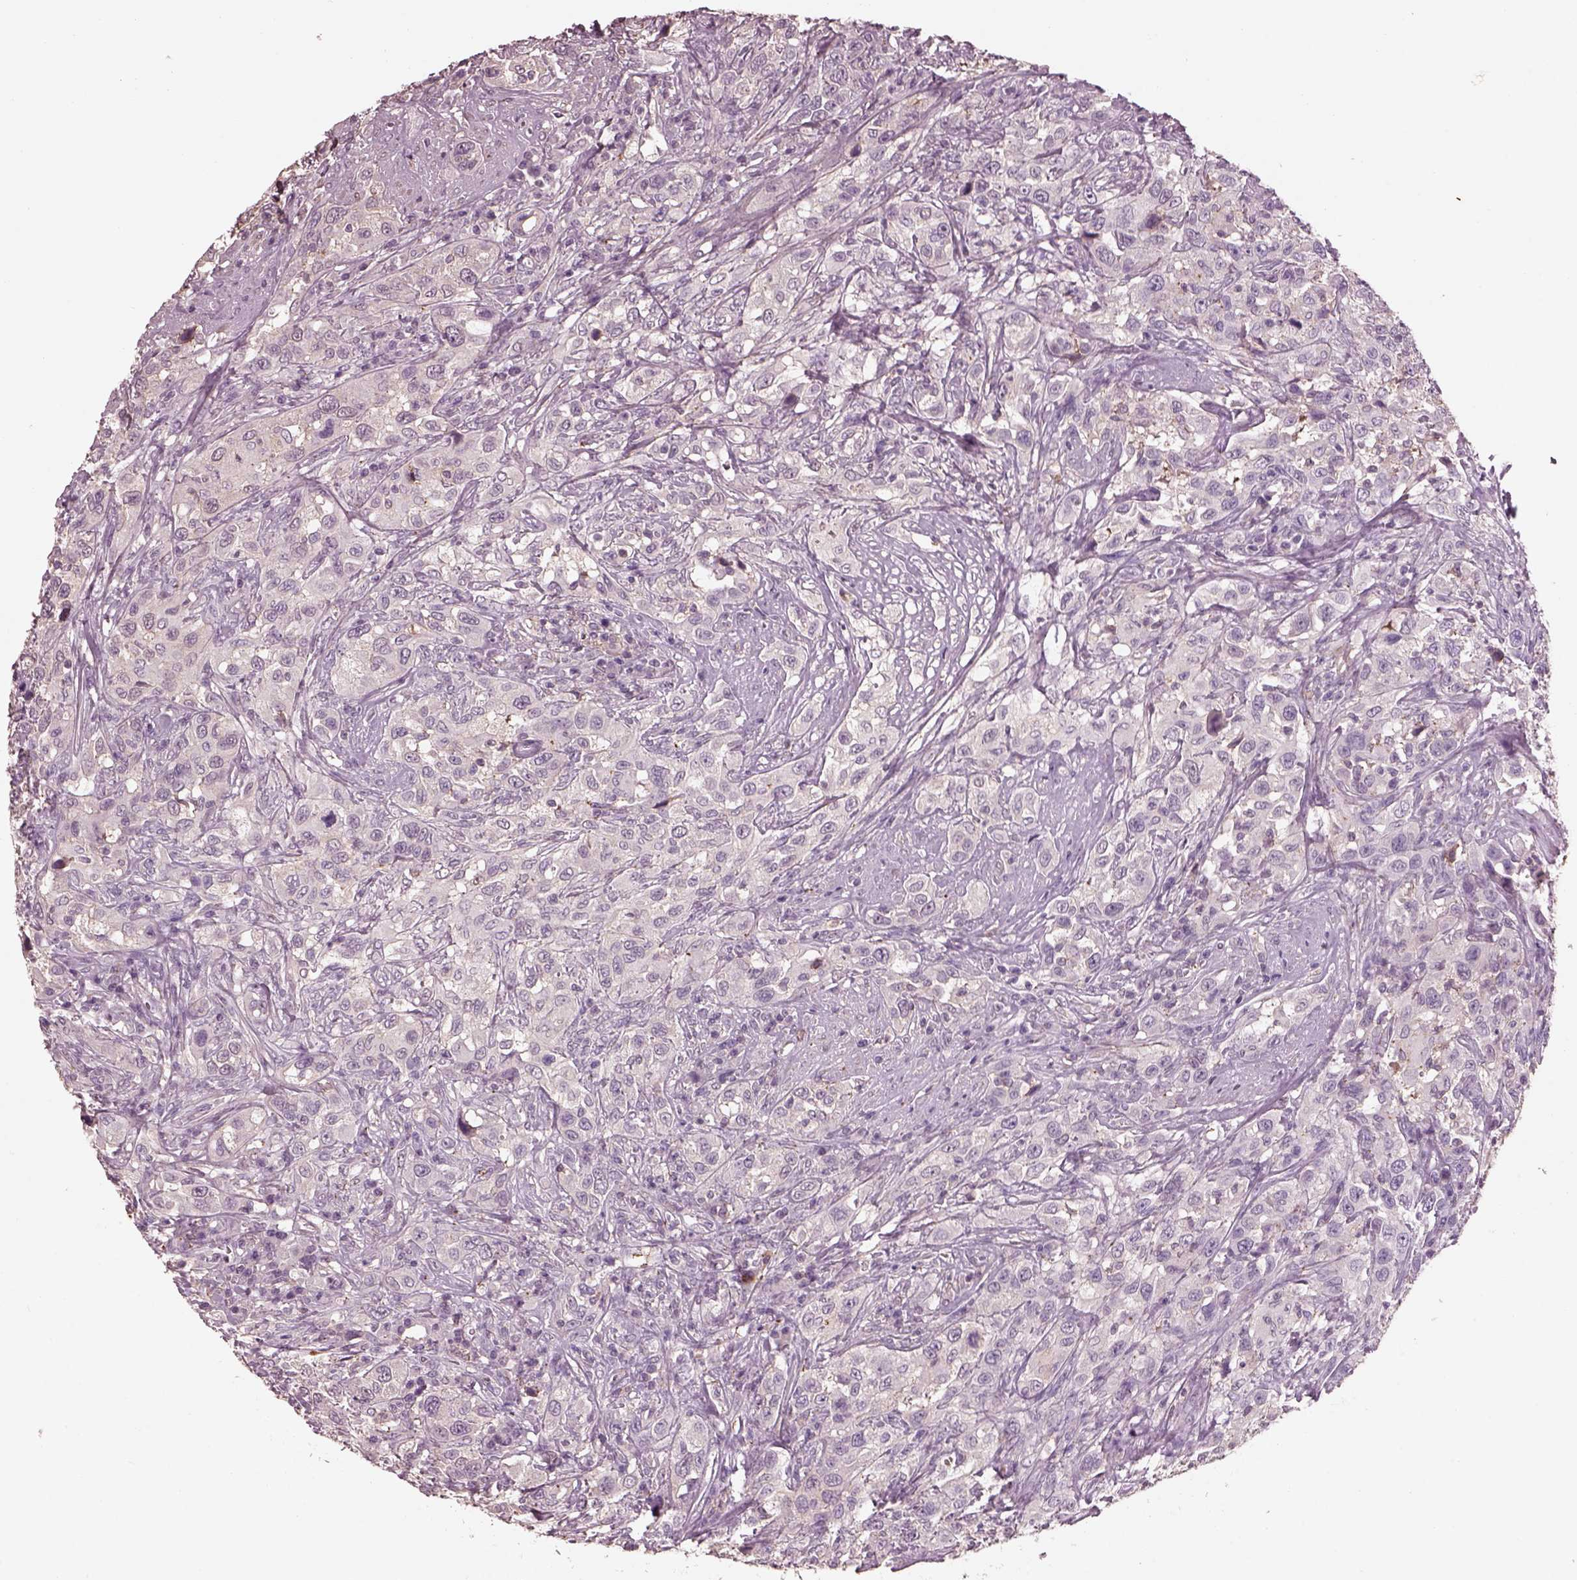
{"staining": {"intensity": "negative", "quantity": "none", "location": "none"}, "tissue": "urothelial cancer", "cell_type": "Tumor cells", "image_type": "cancer", "snomed": [{"axis": "morphology", "description": "Urothelial carcinoma, NOS"}, {"axis": "morphology", "description": "Urothelial carcinoma, High grade"}, {"axis": "topography", "description": "Urinary bladder"}], "caption": "High power microscopy image of an IHC histopathology image of urothelial cancer, revealing no significant positivity in tumor cells.", "gene": "SRI", "patient": {"sex": "female", "age": 64}}